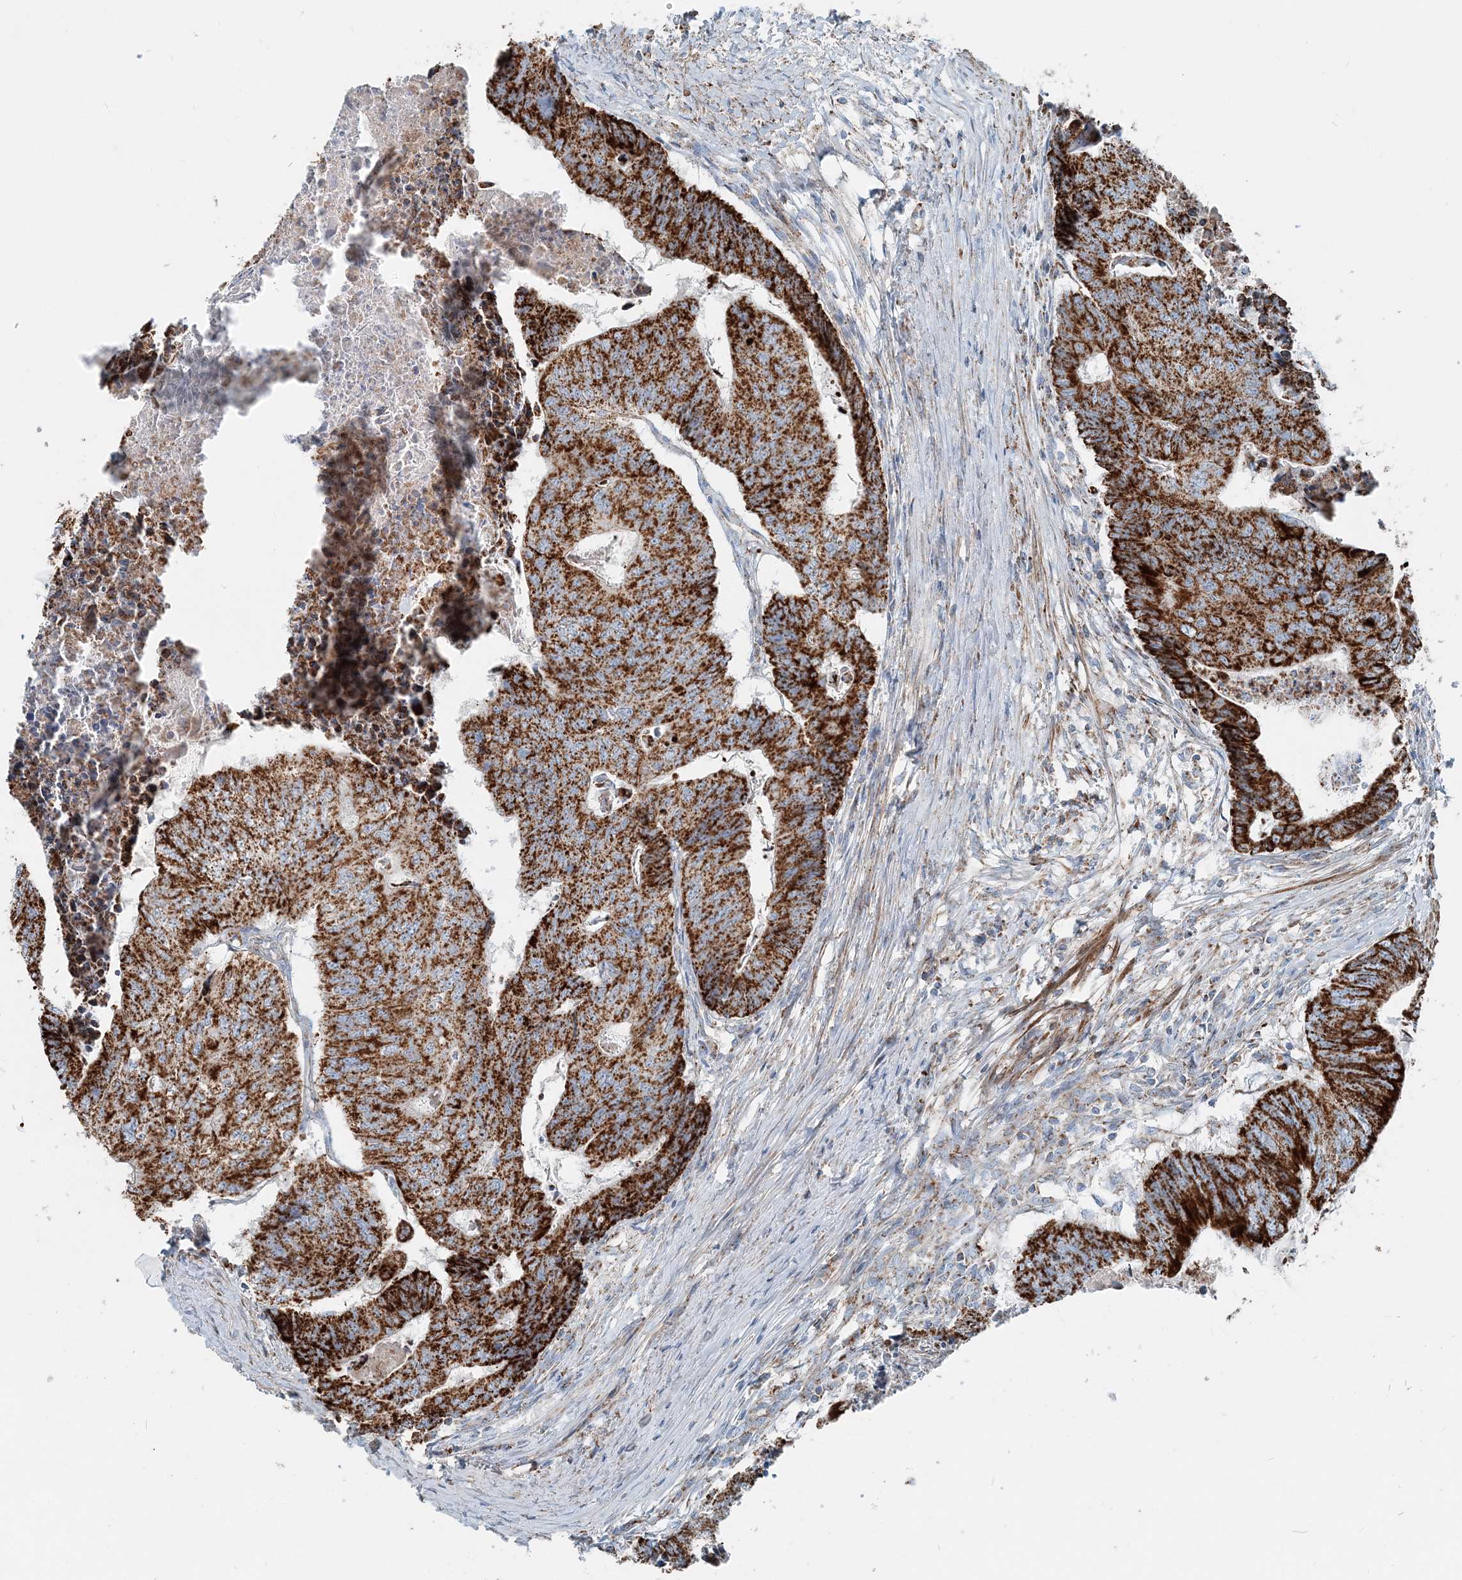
{"staining": {"intensity": "strong", "quantity": ">75%", "location": "cytoplasmic/membranous"}, "tissue": "colorectal cancer", "cell_type": "Tumor cells", "image_type": "cancer", "snomed": [{"axis": "morphology", "description": "Adenocarcinoma, NOS"}, {"axis": "topography", "description": "Colon"}], "caption": "Colorectal cancer (adenocarcinoma) stained with a protein marker shows strong staining in tumor cells.", "gene": "INTU", "patient": {"sex": "female", "age": 67}}